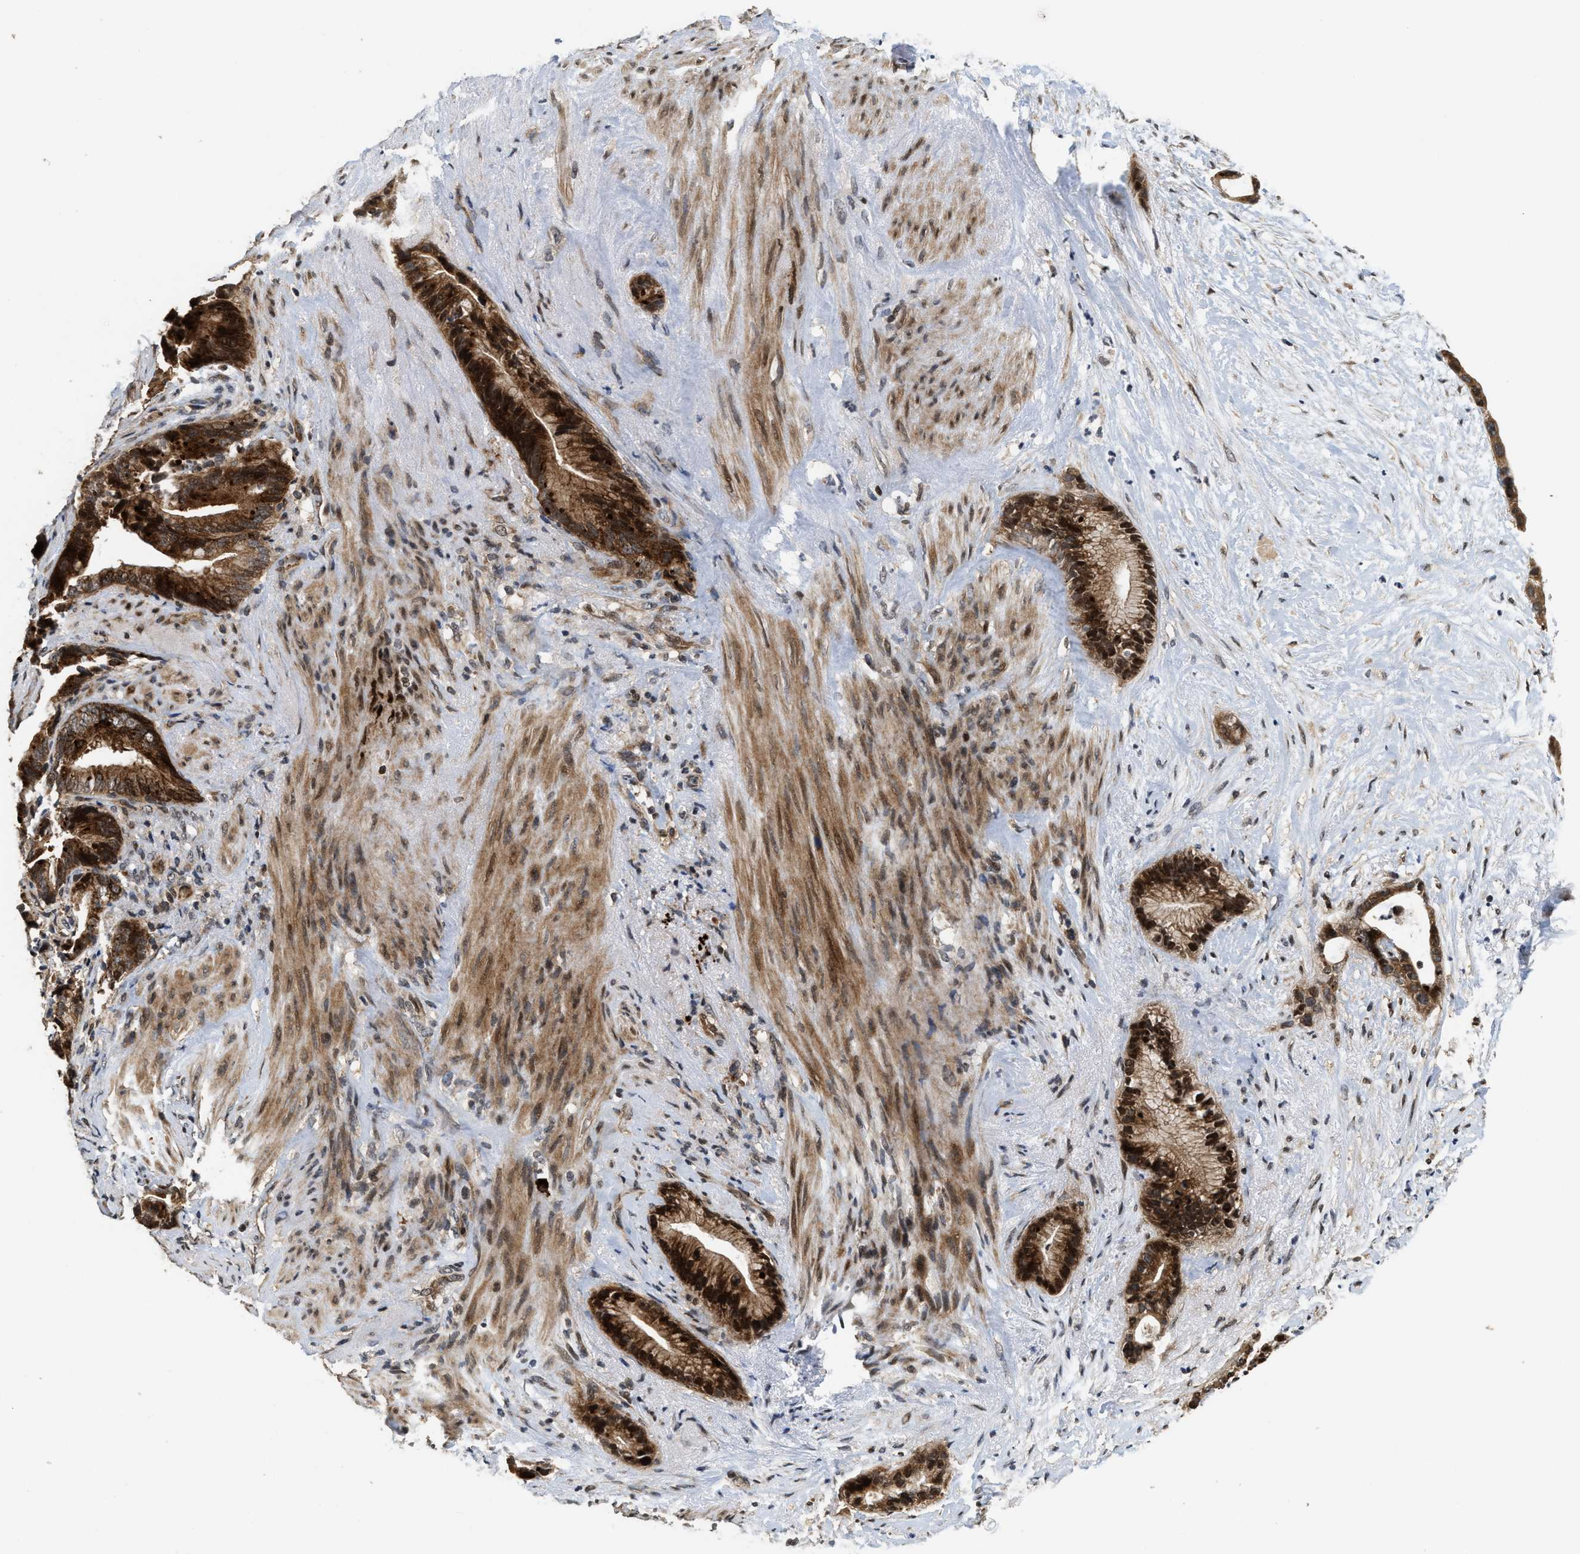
{"staining": {"intensity": "strong", "quantity": ">75%", "location": "cytoplasmic/membranous,nuclear"}, "tissue": "liver cancer", "cell_type": "Tumor cells", "image_type": "cancer", "snomed": [{"axis": "morphology", "description": "Cholangiocarcinoma"}, {"axis": "topography", "description": "Liver"}], "caption": "Human liver cancer stained for a protein (brown) displays strong cytoplasmic/membranous and nuclear positive expression in about >75% of tumor cells.", "gene": "ELP2", "patient": {"sex": "female", "age": 55}}